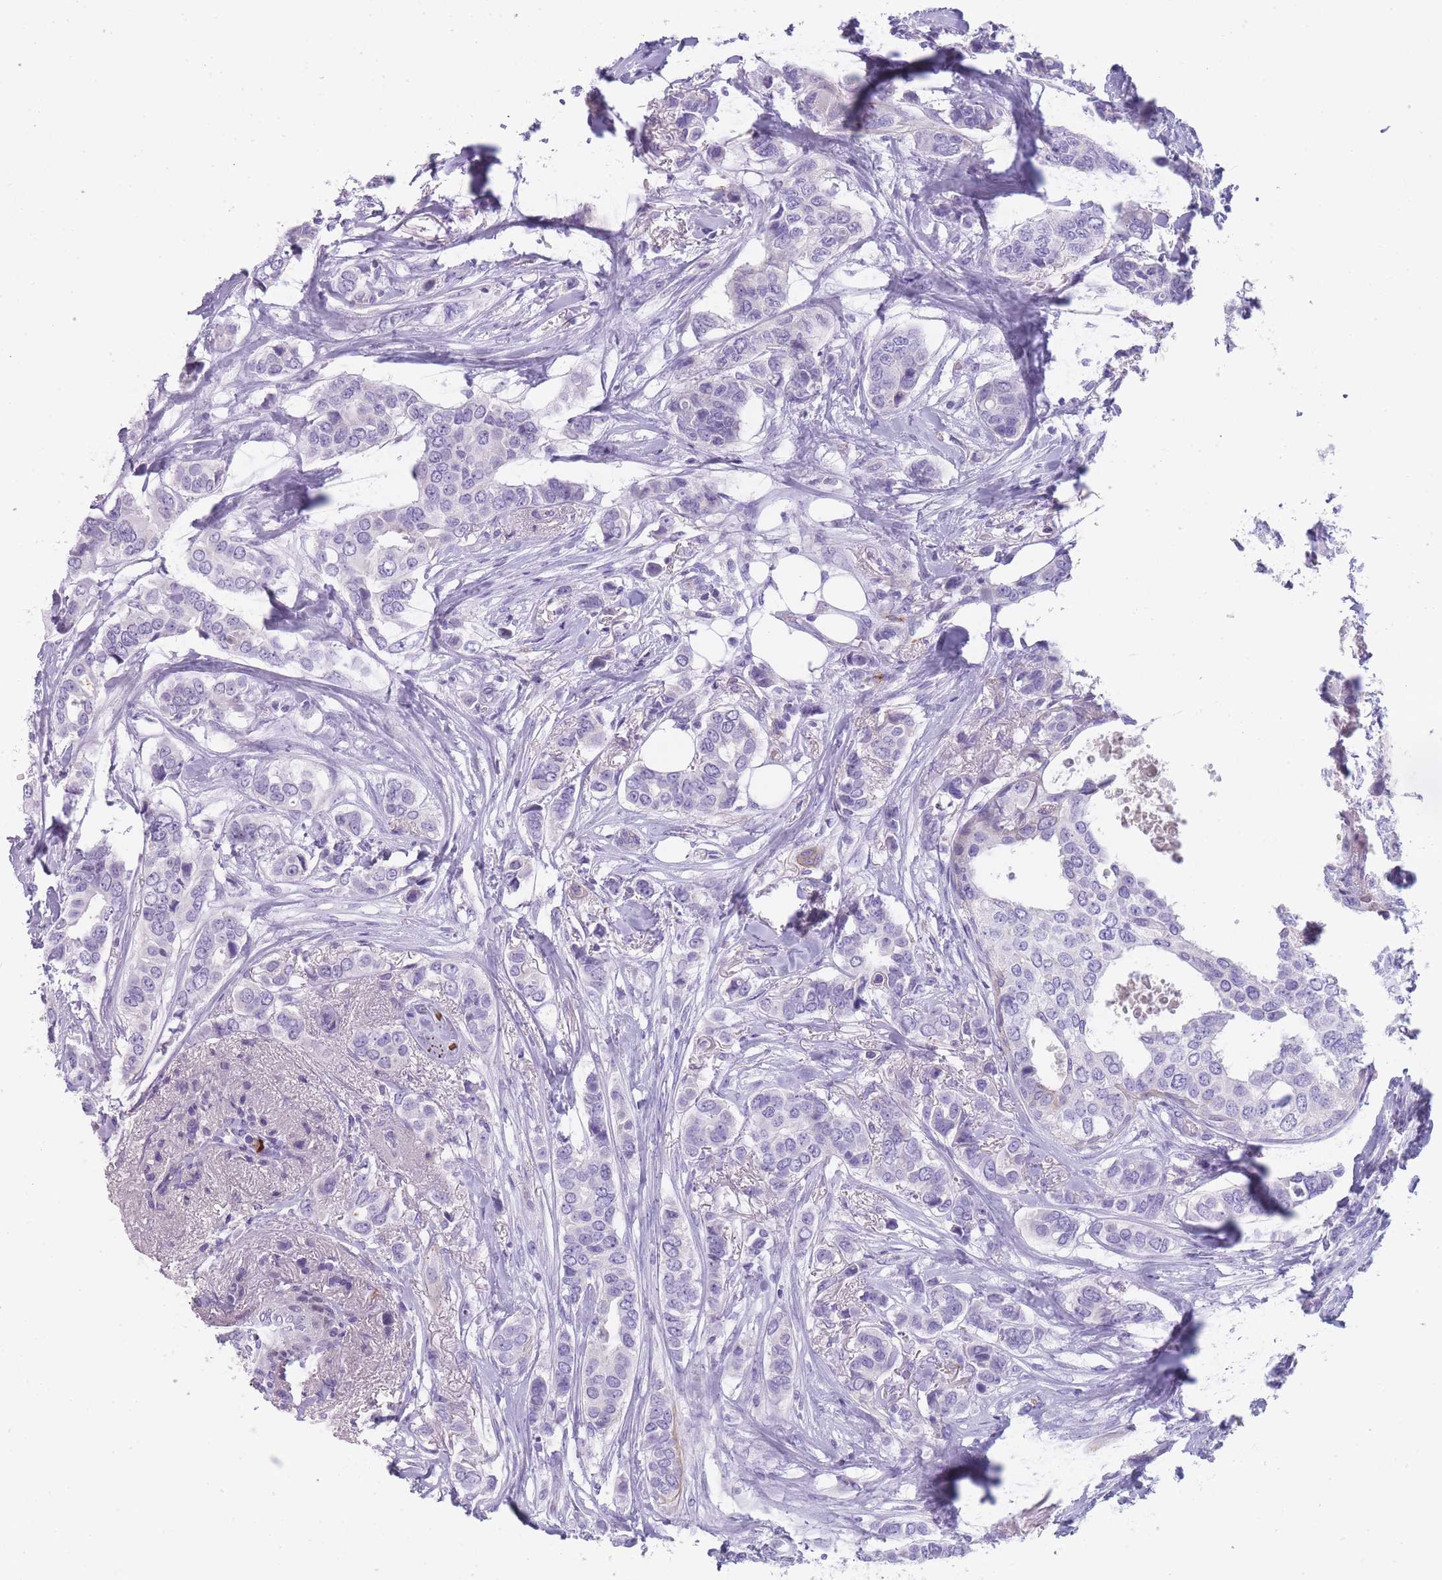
{"staining": {"intensity": "negative", "quantity": "none", "location": "none"}, "tissue": "breast cancer", "cell_type": "Tumor cells", "image_type": "cancer", "snomed": [{"axis": "morphology", "description": "Lobular carcinoma"}, {"axis": "topography", "description": "Breast"}], "caption": "Image shows no significant protein staining in tumor cells of breast cancer (lobular carcinoma).", "gene": "CR1L", "patient": {"sex": "female", "age": 51}}